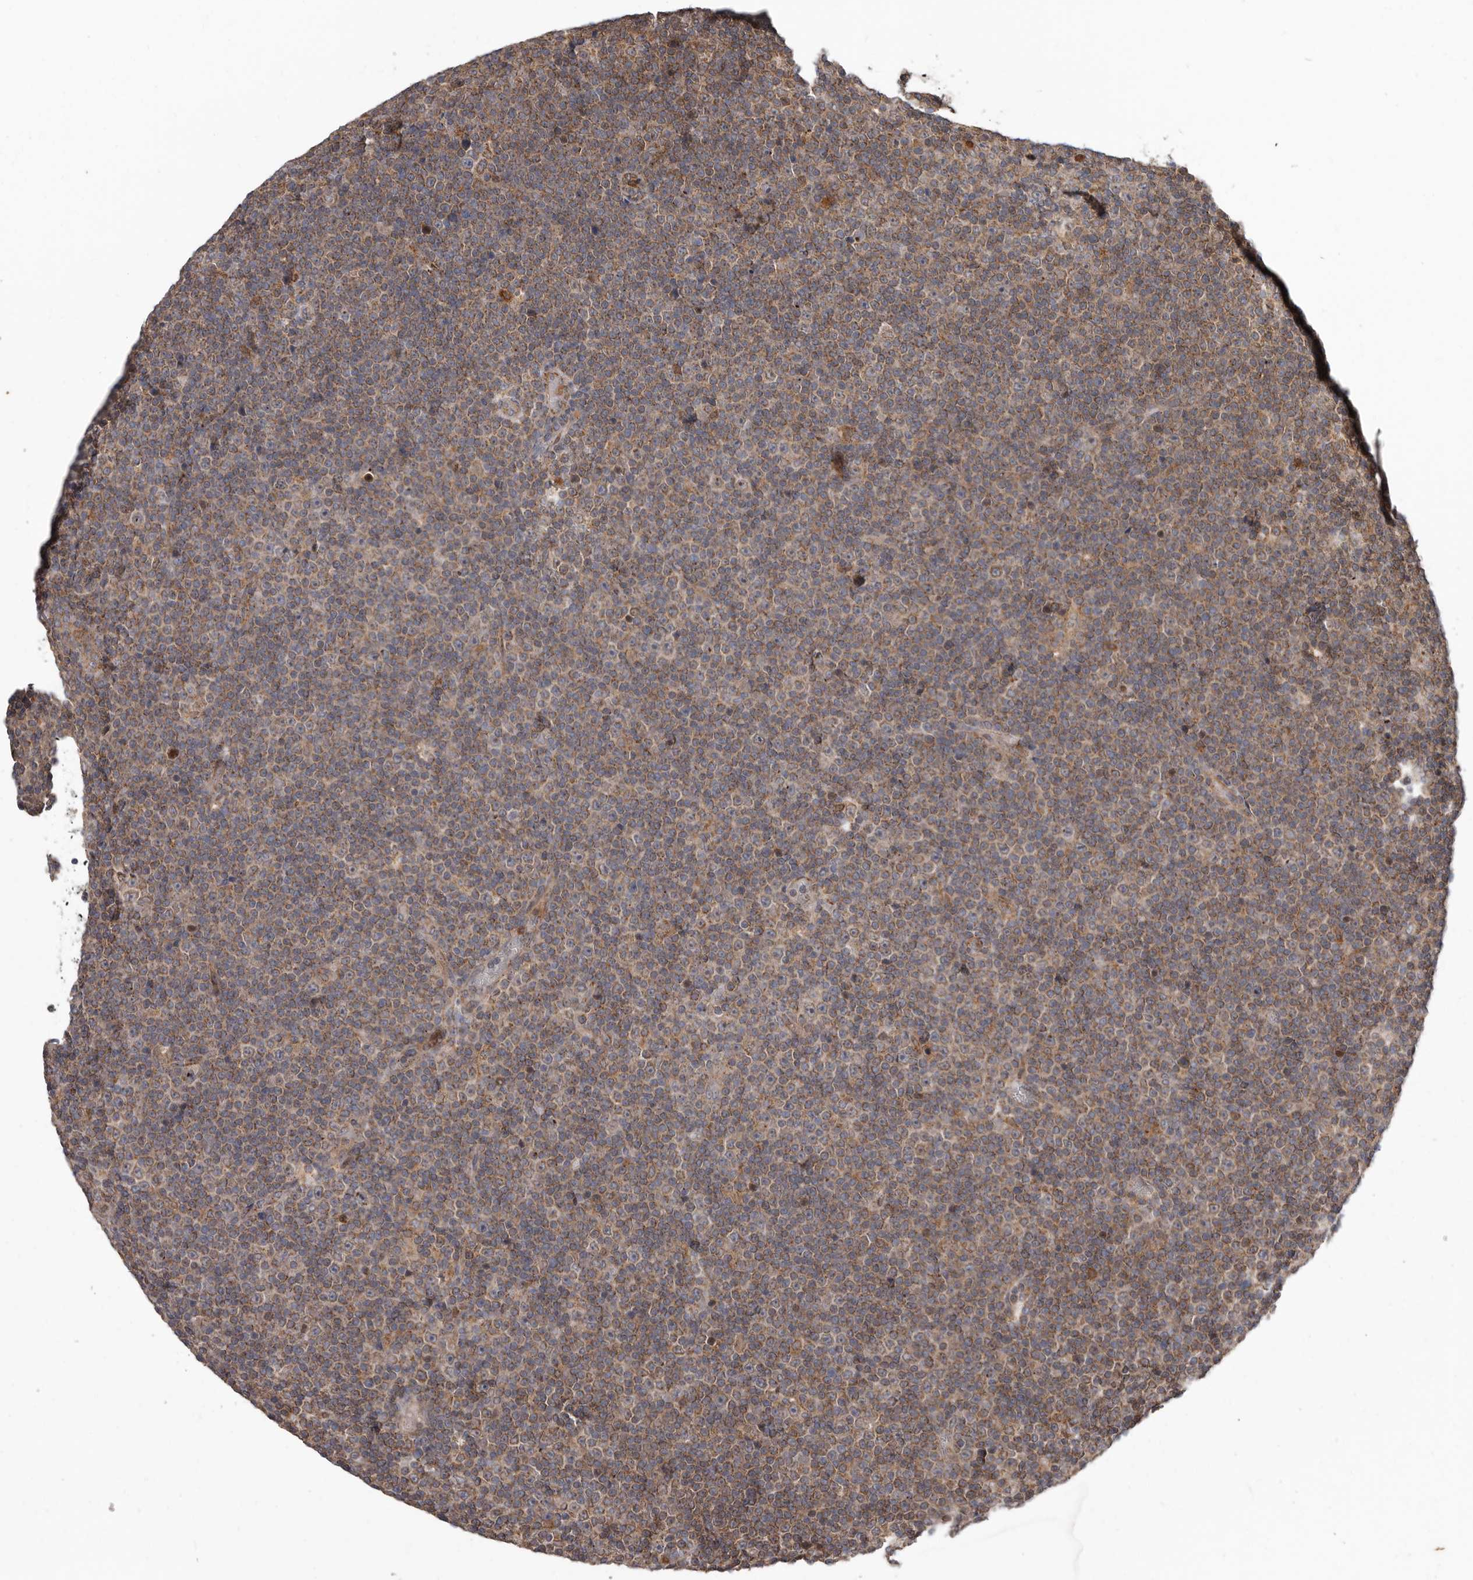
{"staining": {"intensity": "moderate", "quantity": ">75%", "location": "cytoplasmic/membranous"}, "tissue": "lymphoma", "cell_type": "Tumor cells", "image_type": "cancer", "snomed": [{"axis": "morphology", "description": "Malignant lymphoma, non-Hodgkin's type, Low grade"}, {"axis": "topography", "description": "Lymph node"}], "caption": "Human lymphoma stained with a protein marker displays moderate staining in tumor cells.", "gene": "FGFR4", "patient": {"sex": "female", "age": 67}}